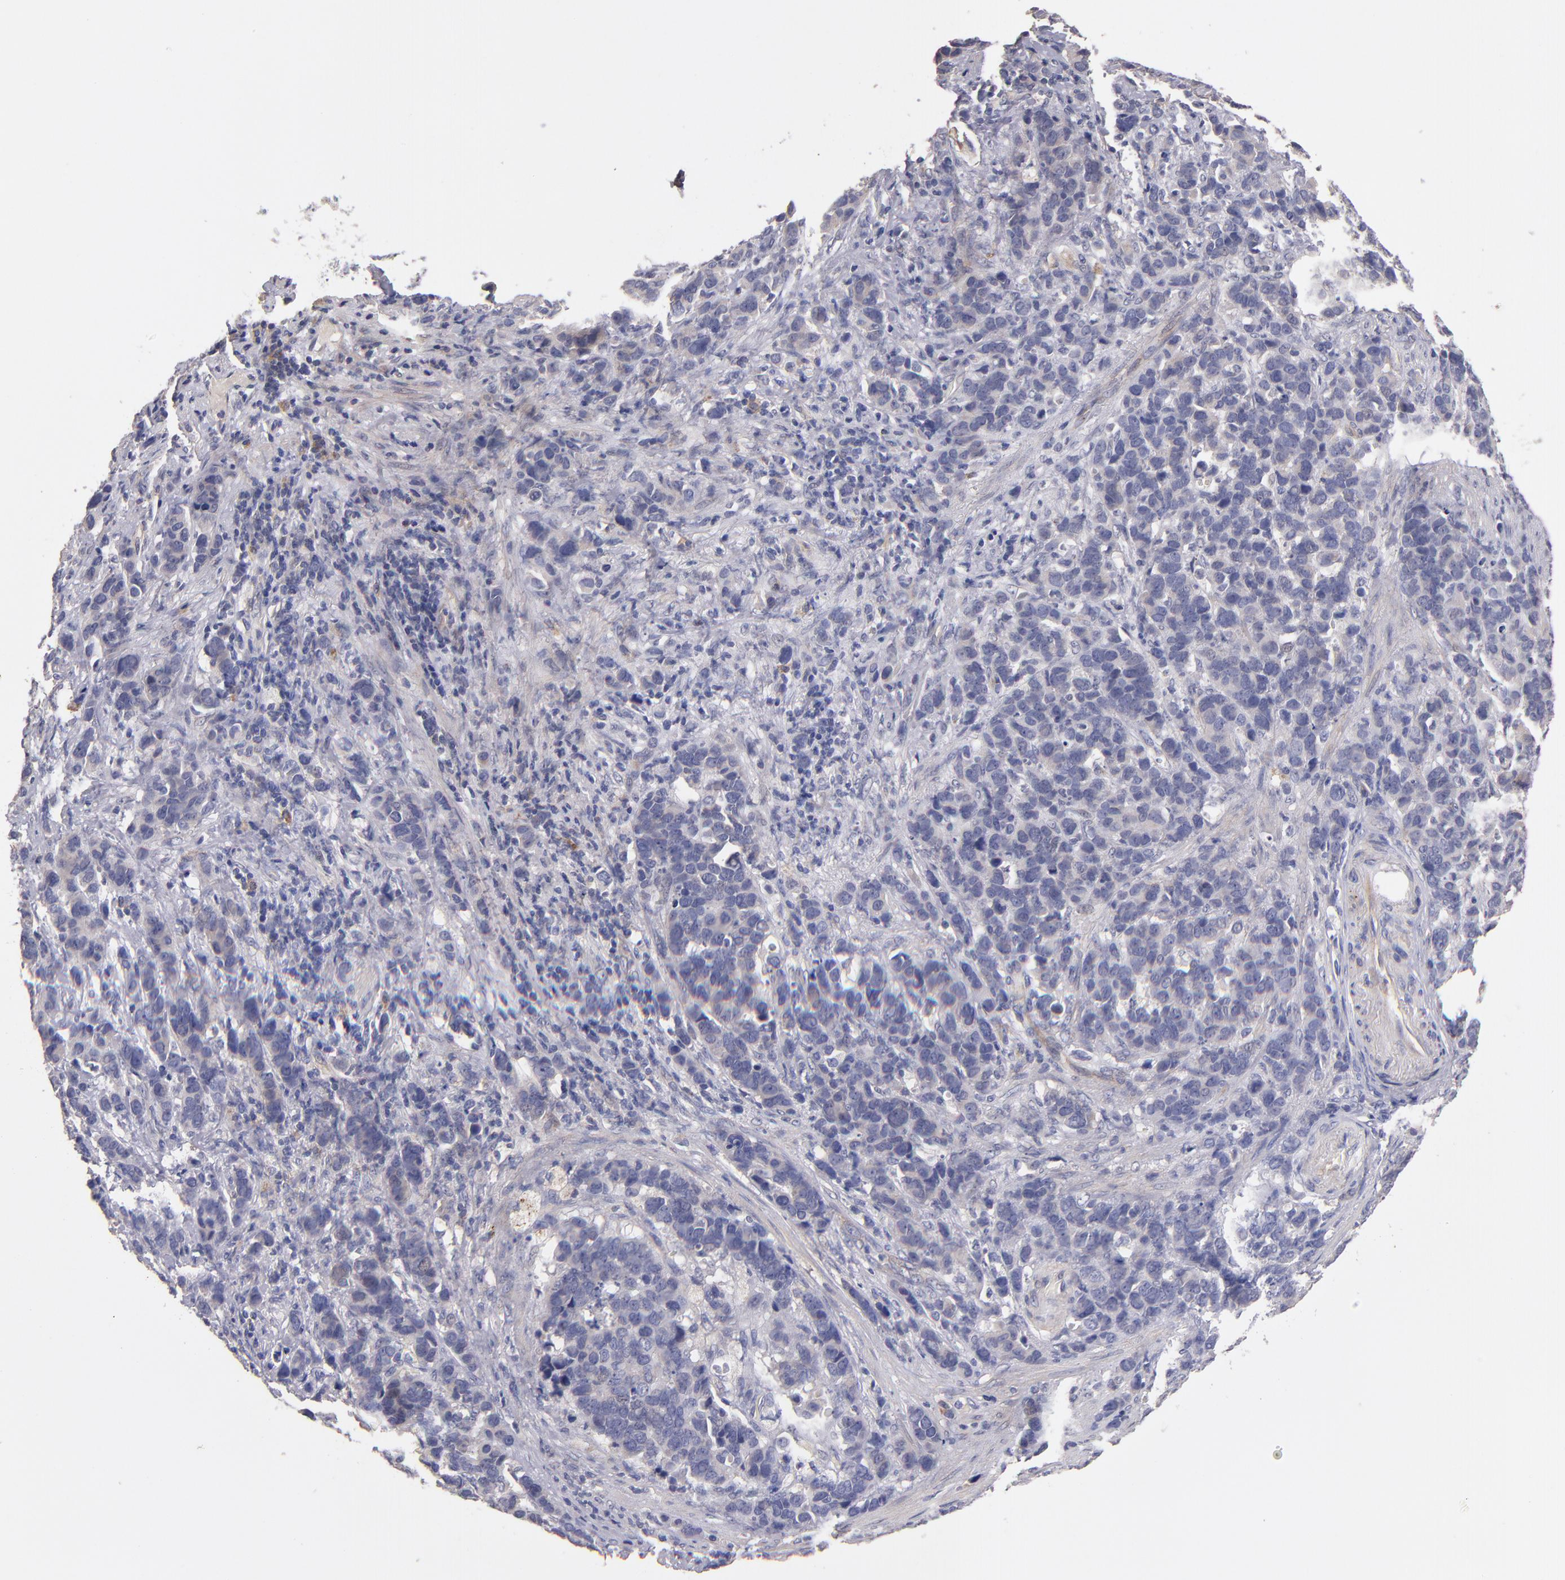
{"staining": {"intensity": "negative", "quantity": "none", "location": "none"}, "tissue": "stomach cancer", "cell_type": "Tumor cells", "image_type": "cancer", "snomed": [{"axis": "morphology", "description": "Adenocarcinoma, NOS"}, {"axis": "topography", "description": "Stomach, upper"}], "caption": "Protein analysis of stomach adenocarcinoma exhibits no significant positivity in tumor cells.", "gene": "MAGEE1", "patient": {"sex": "male", "age": 71}}